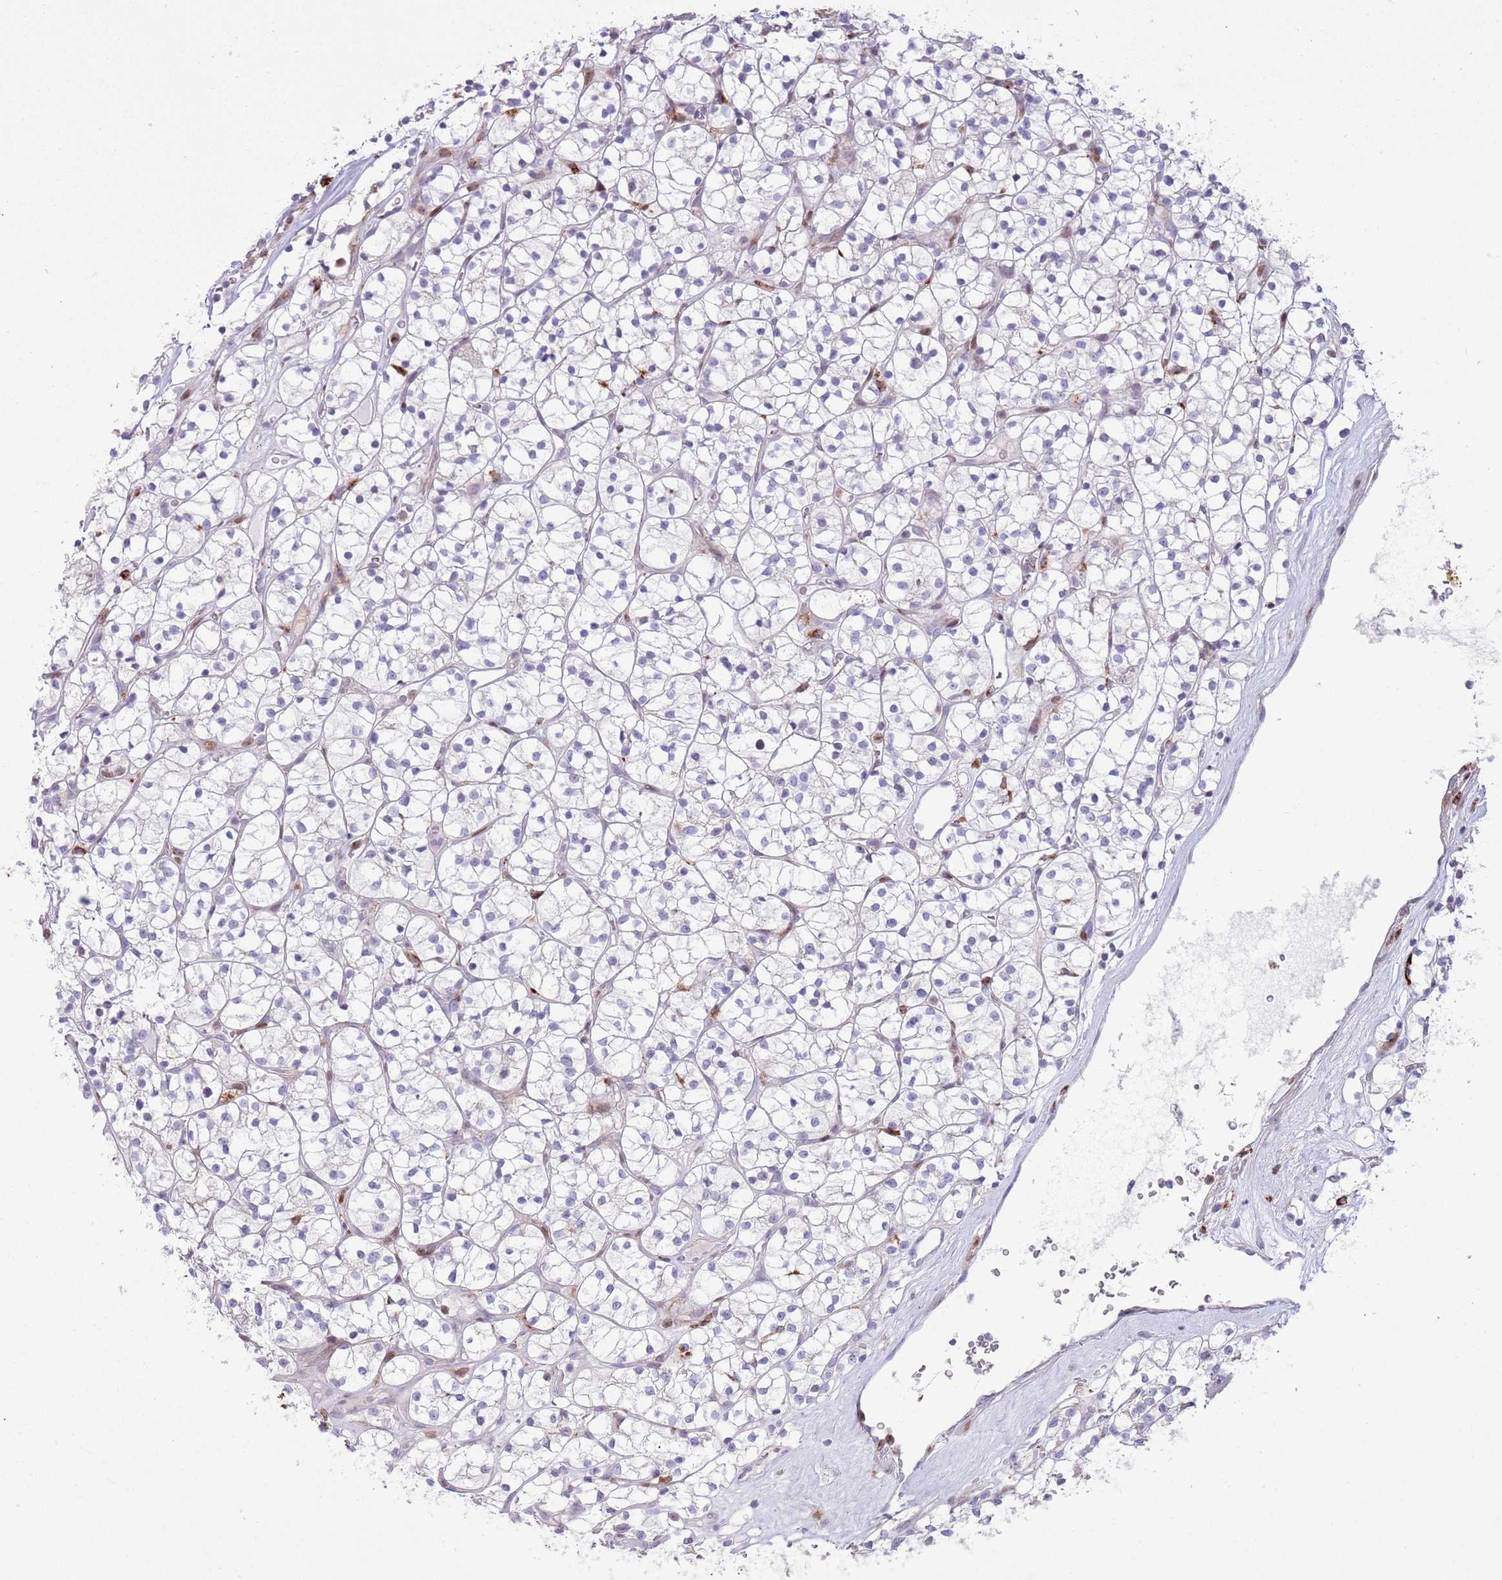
{"staining": {"intensity": "negative", "quantity": "none", "location": "none"}, "tissue": "renal cancer", "cell_type": "Tumor cells", "image_type": "cancer", "snomed": [{"axis": "morphology", "description": "Adenocarcinoma, NOS"}, {"axis": "topography", "description": "Kidney"}], "caption": "Tumor cells show no significant staining in adenocarcinoma (renal).", "gene": "ANO8", "patient": {"sex": "female", "age": 64}}